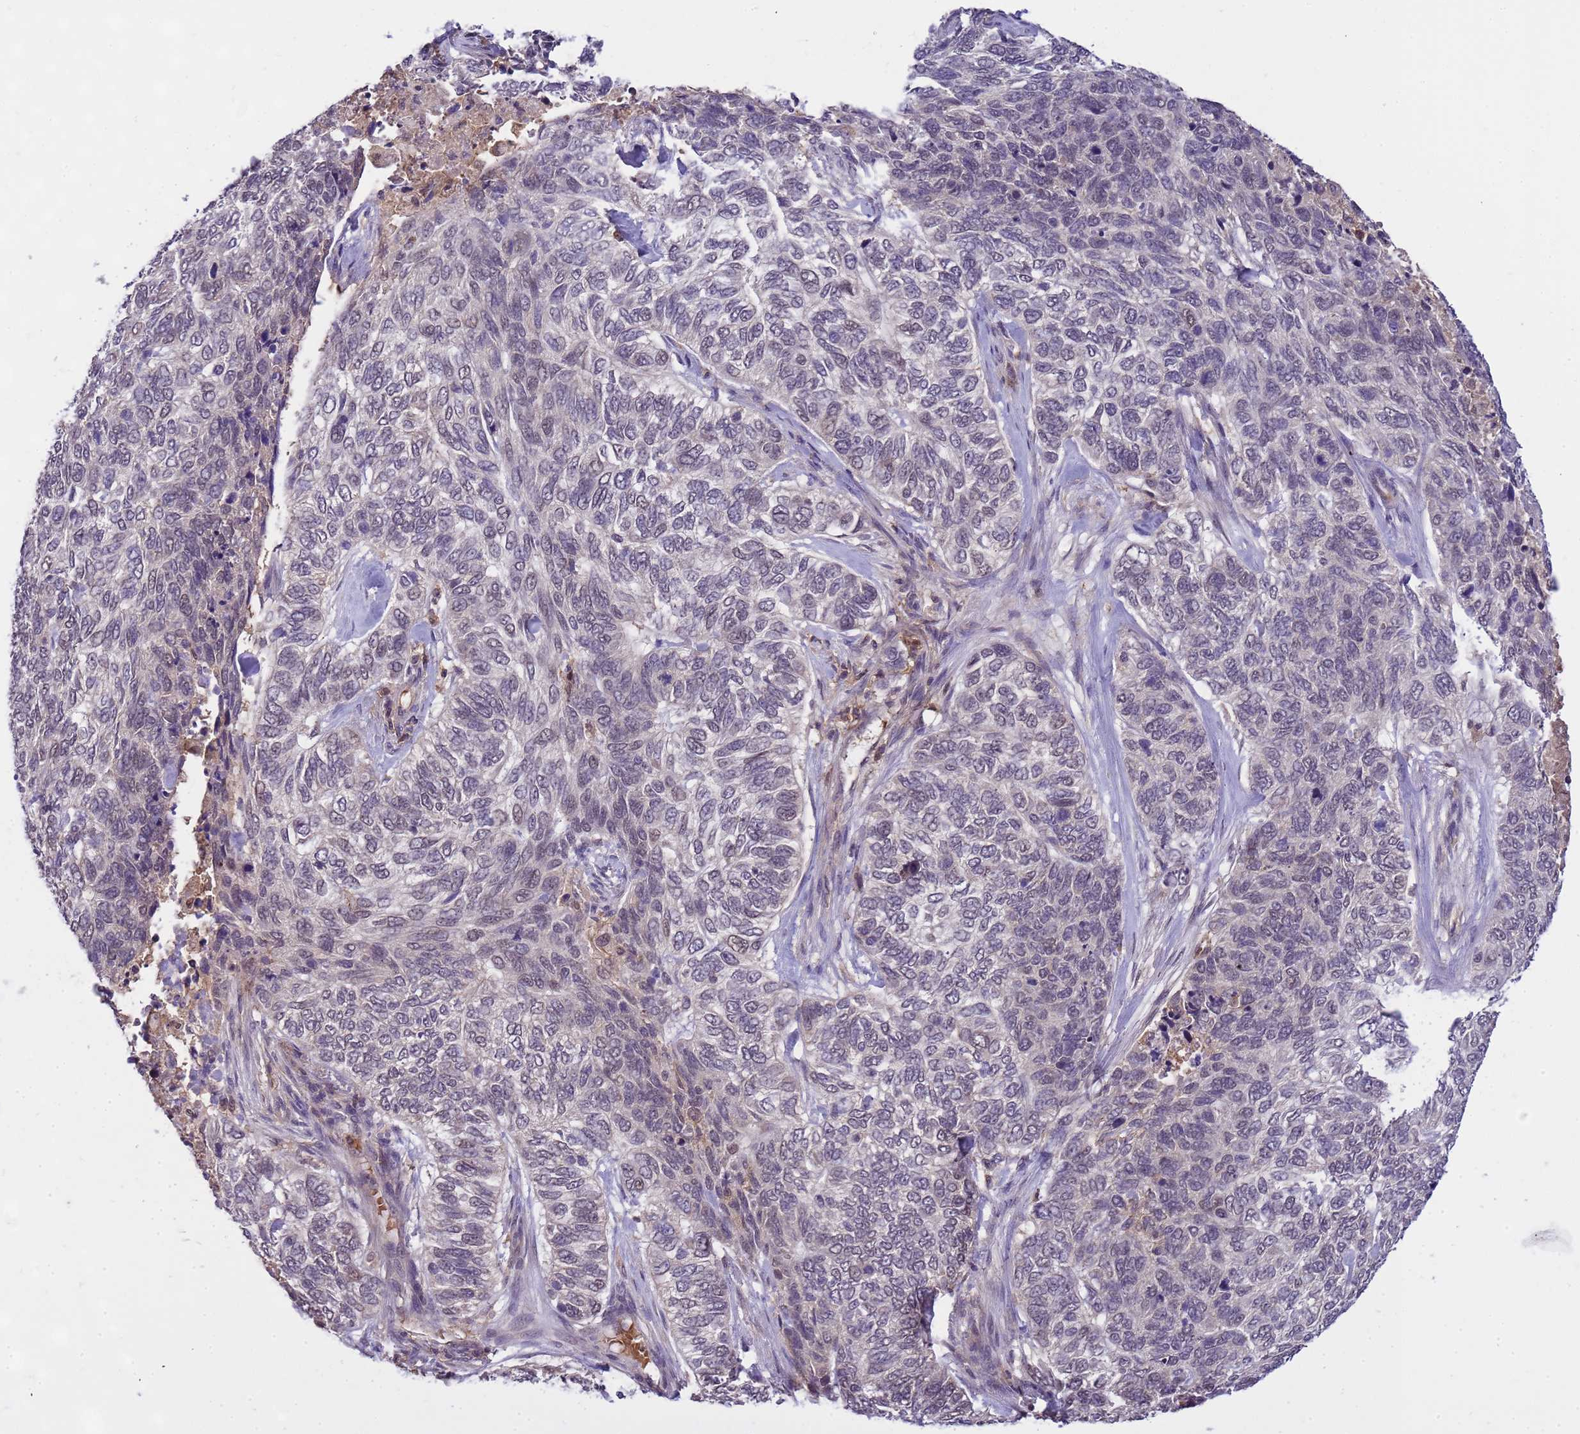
{"staining": {"intensity": "negative", "quantity": "none", "location": "none"}, "tissue": "skin cancer", "cell_type": "Tumor cells", "image_type": "cancer", "snomed": [{"axis": "morphology", "description": "Basal cell carcinoma"}, {"axis": "topography", "description": "Skin"}], "caption": "Immunohistochemical staining of skin cancer exhibits no significant positivity in tumor cells.", "gene": "CD53", "patient": {"sex": "female", "age": 65}}